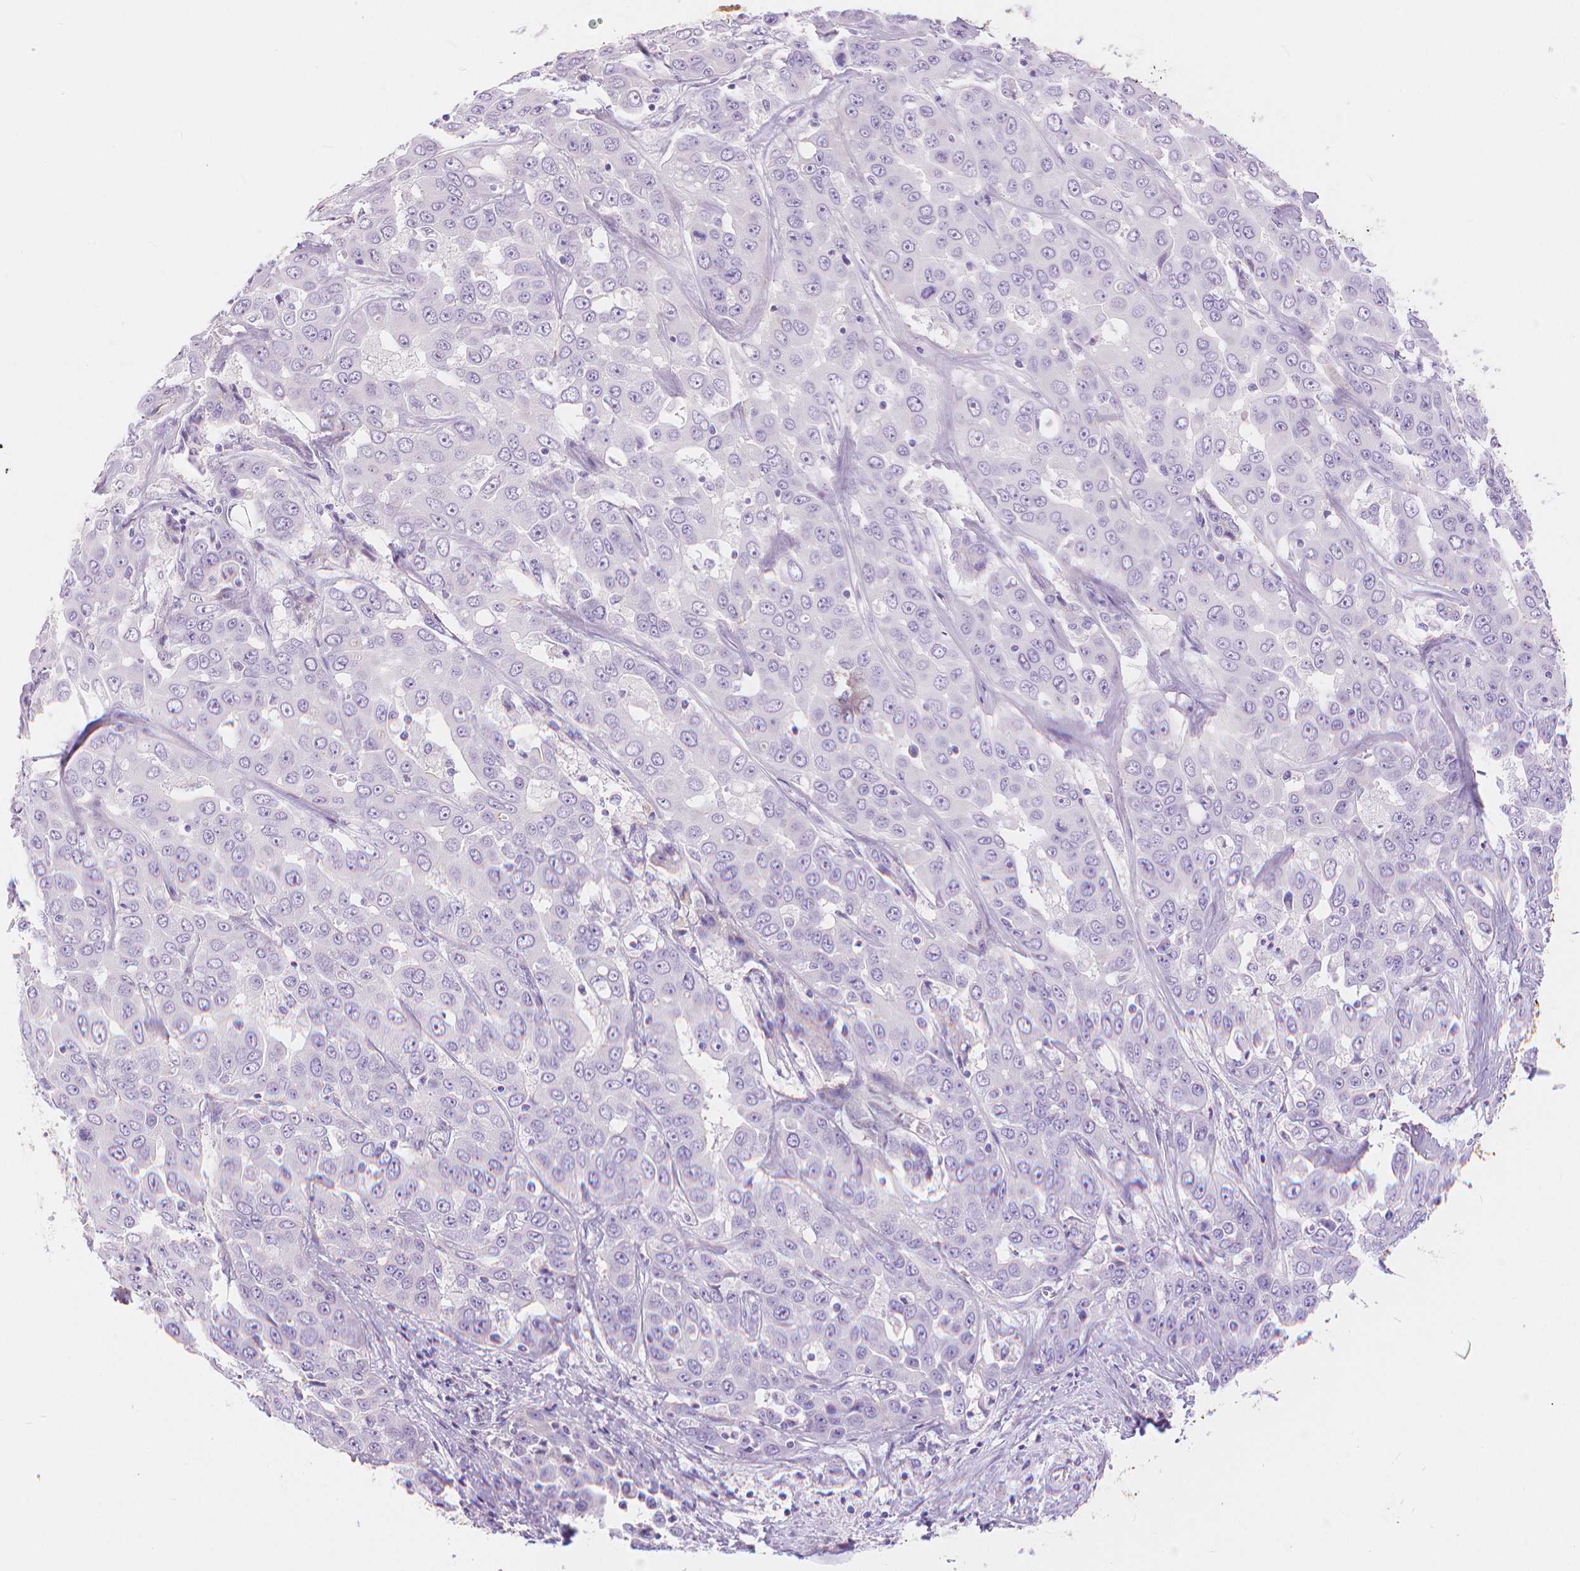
{"staining": {"intensity": "negative", "quantity": "none", "location": "none"}, "tissue": "liver cancer", "cell_type": "Tumor cells", "image_type": "cancer", "snomed": [{"axis": "morphology", "description": "Cholangiocarcinoma"}, {"axis": "topography", "description": "Liver"}], "caption": "Image shows no protein expression in tumor cells of cholangiocarcinoma (liver) tissue.", "gene": "SLC27A5", "patient": {"sex": "female", "age": 52}}